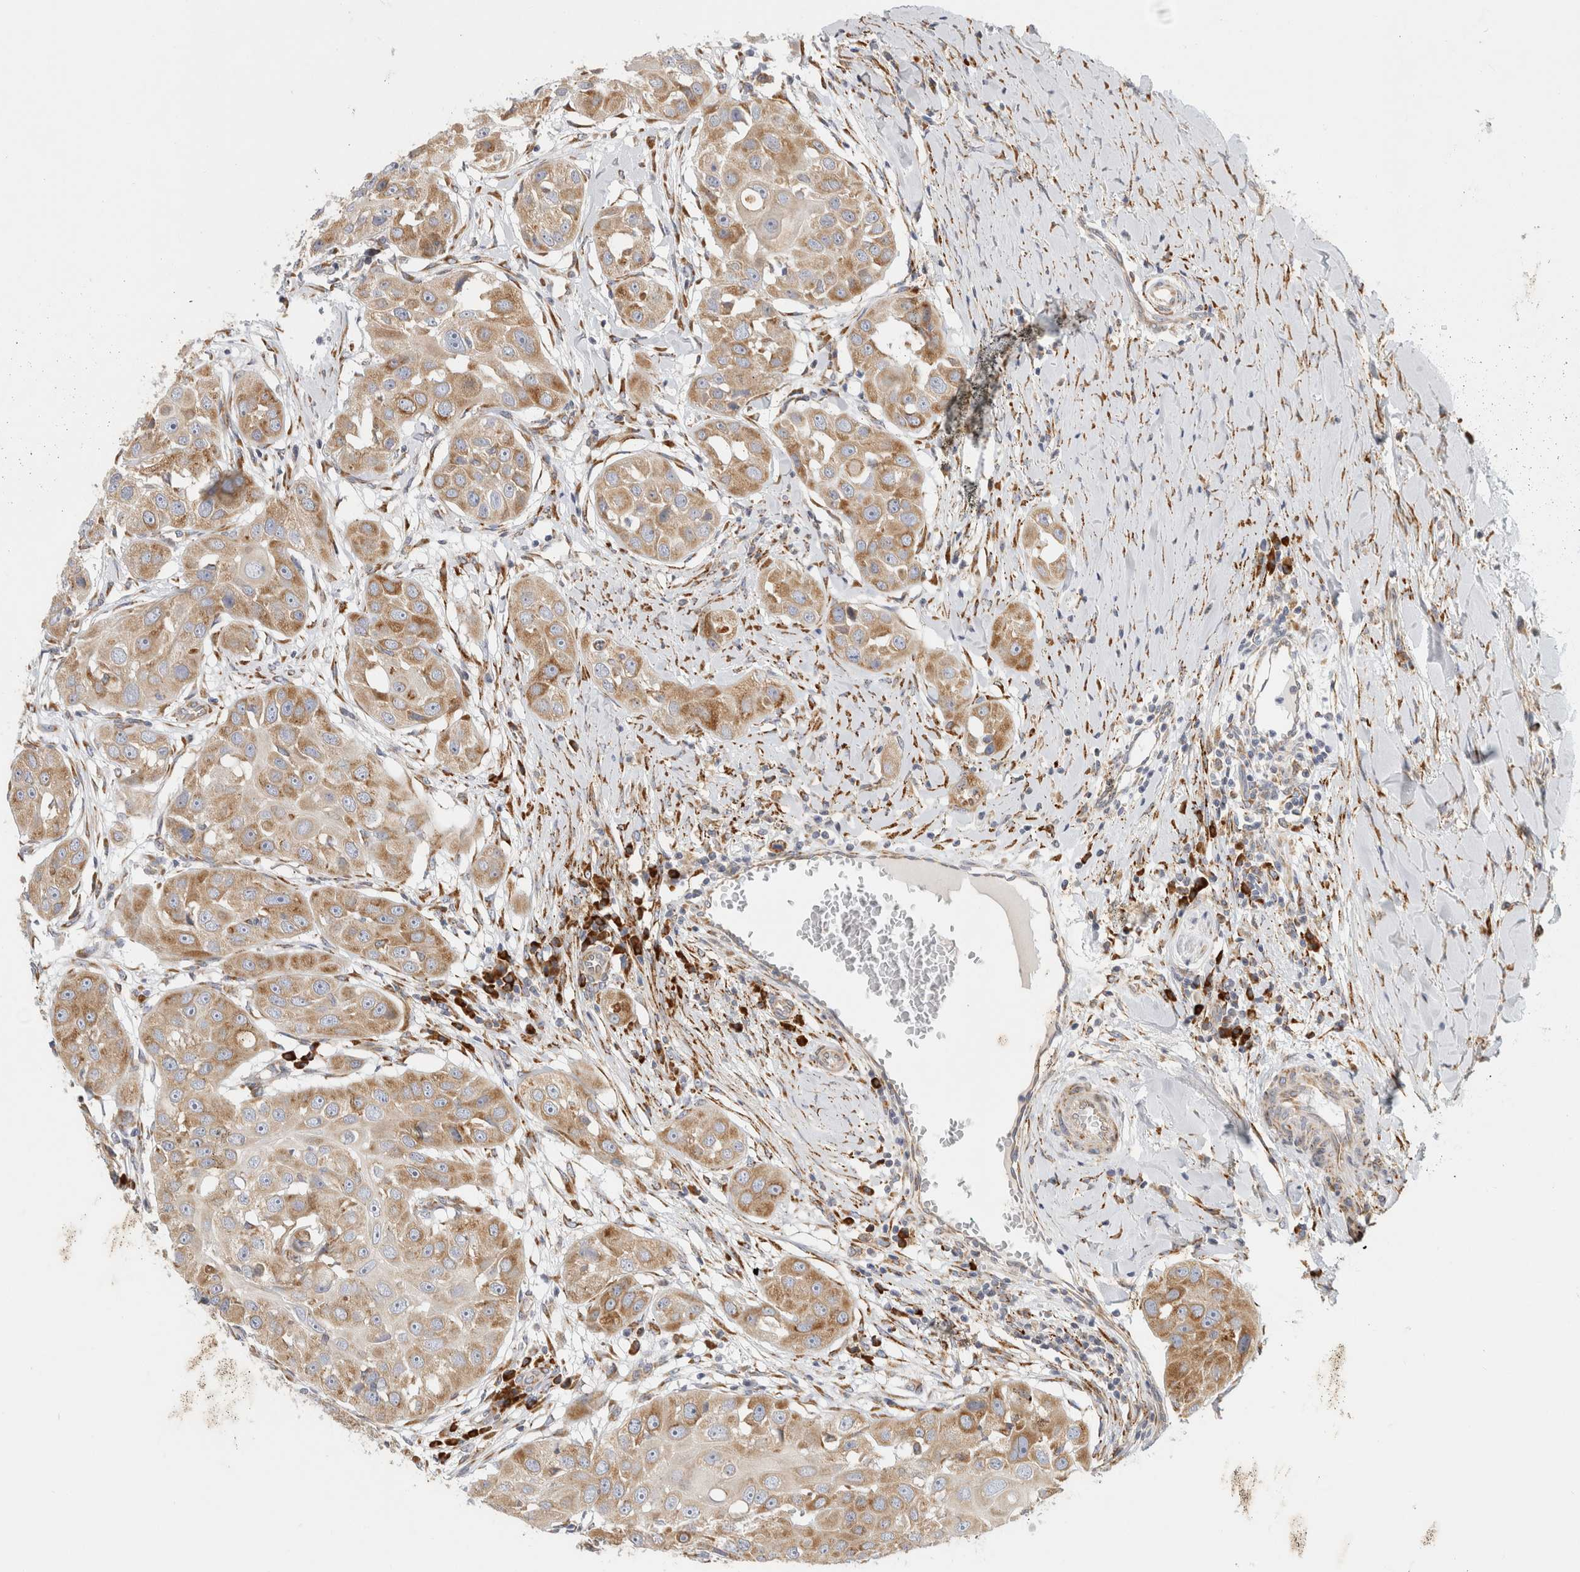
{"staining": {"intensity": "moderate", "quantity": ">75%", "location": "cytoplasmic/membranous"}, "tissue": "head and neck cancer", "cell_type": "Tumor cells", "image_type": "cancer", "snomed": [{"axis": "morphology", "description": "Normal tissue, NOS"}, {"axis": "morphology", "description": "Squamous cell carcinoma, NOS"}, {"axis": "topography", "description": "Skeletal muscle"}, {"axis": "topography", "description": "Head-Neck"}], "caption": "A histopathology image of human head and neck squamous cell carcinoma stained for a protein shows moderate cytoplasmic/membranous brown staining in tumor cells.", "gene": "RPN2", "patient": {"sex": "male", "age": 51}}